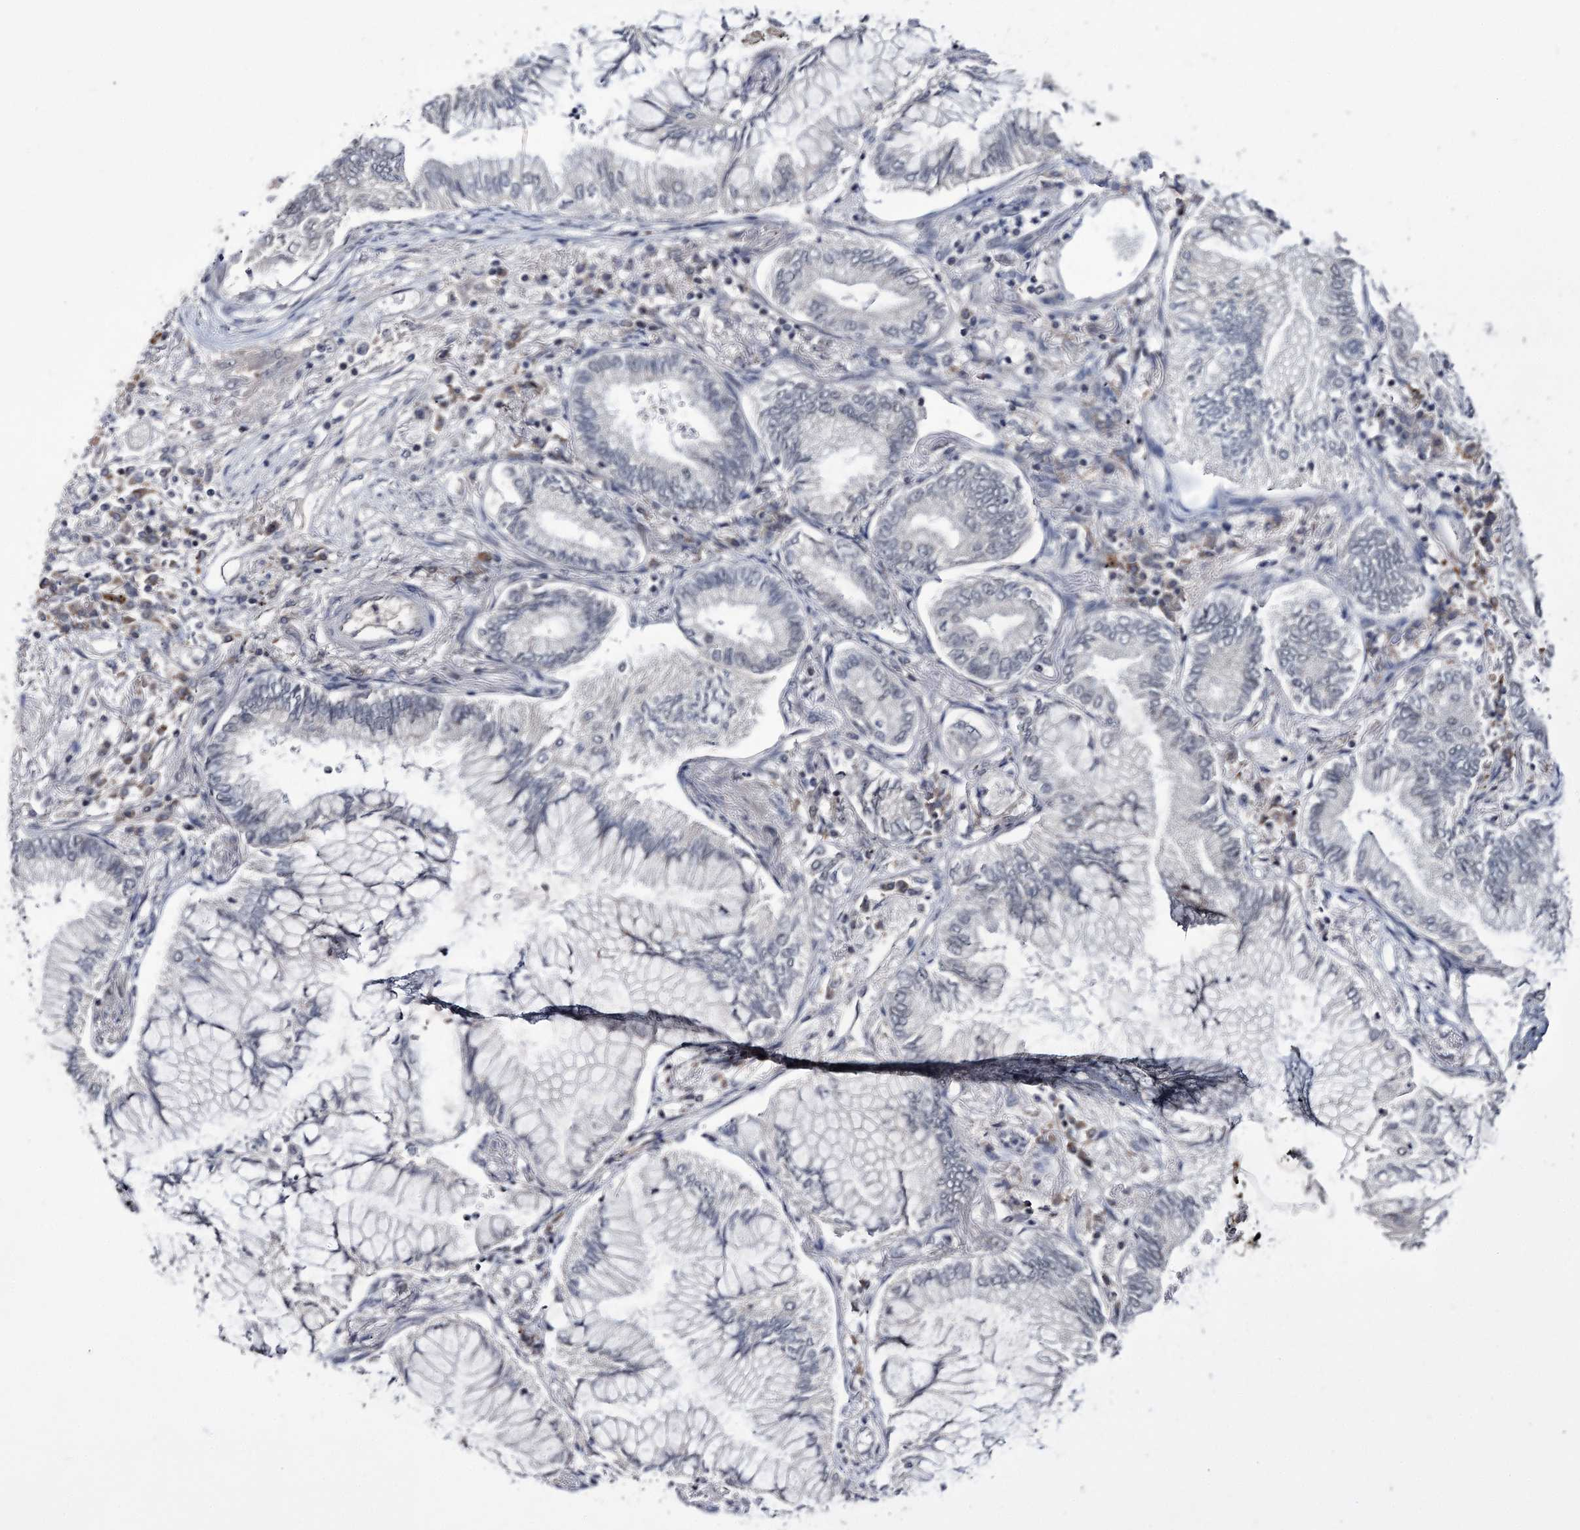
{"staining": {"intensity": "negative", "quantity": "none", "location": "none"}, "tissue": "lung cancer", "cell_type": "Tumor cells", "image_type": "cancer", "snomed": [{"axis": "morphology", "description": "Adenocarcinoma, NOS"}, {"axis": "topography", "description": "Lung"}], "caption": "A photomicrograph of lung adenocarcinoma stained for a protein displays no brown staining in tumor cells.", "gene": "VGLL4", "patient": {"sex": "female", "age": 70}}